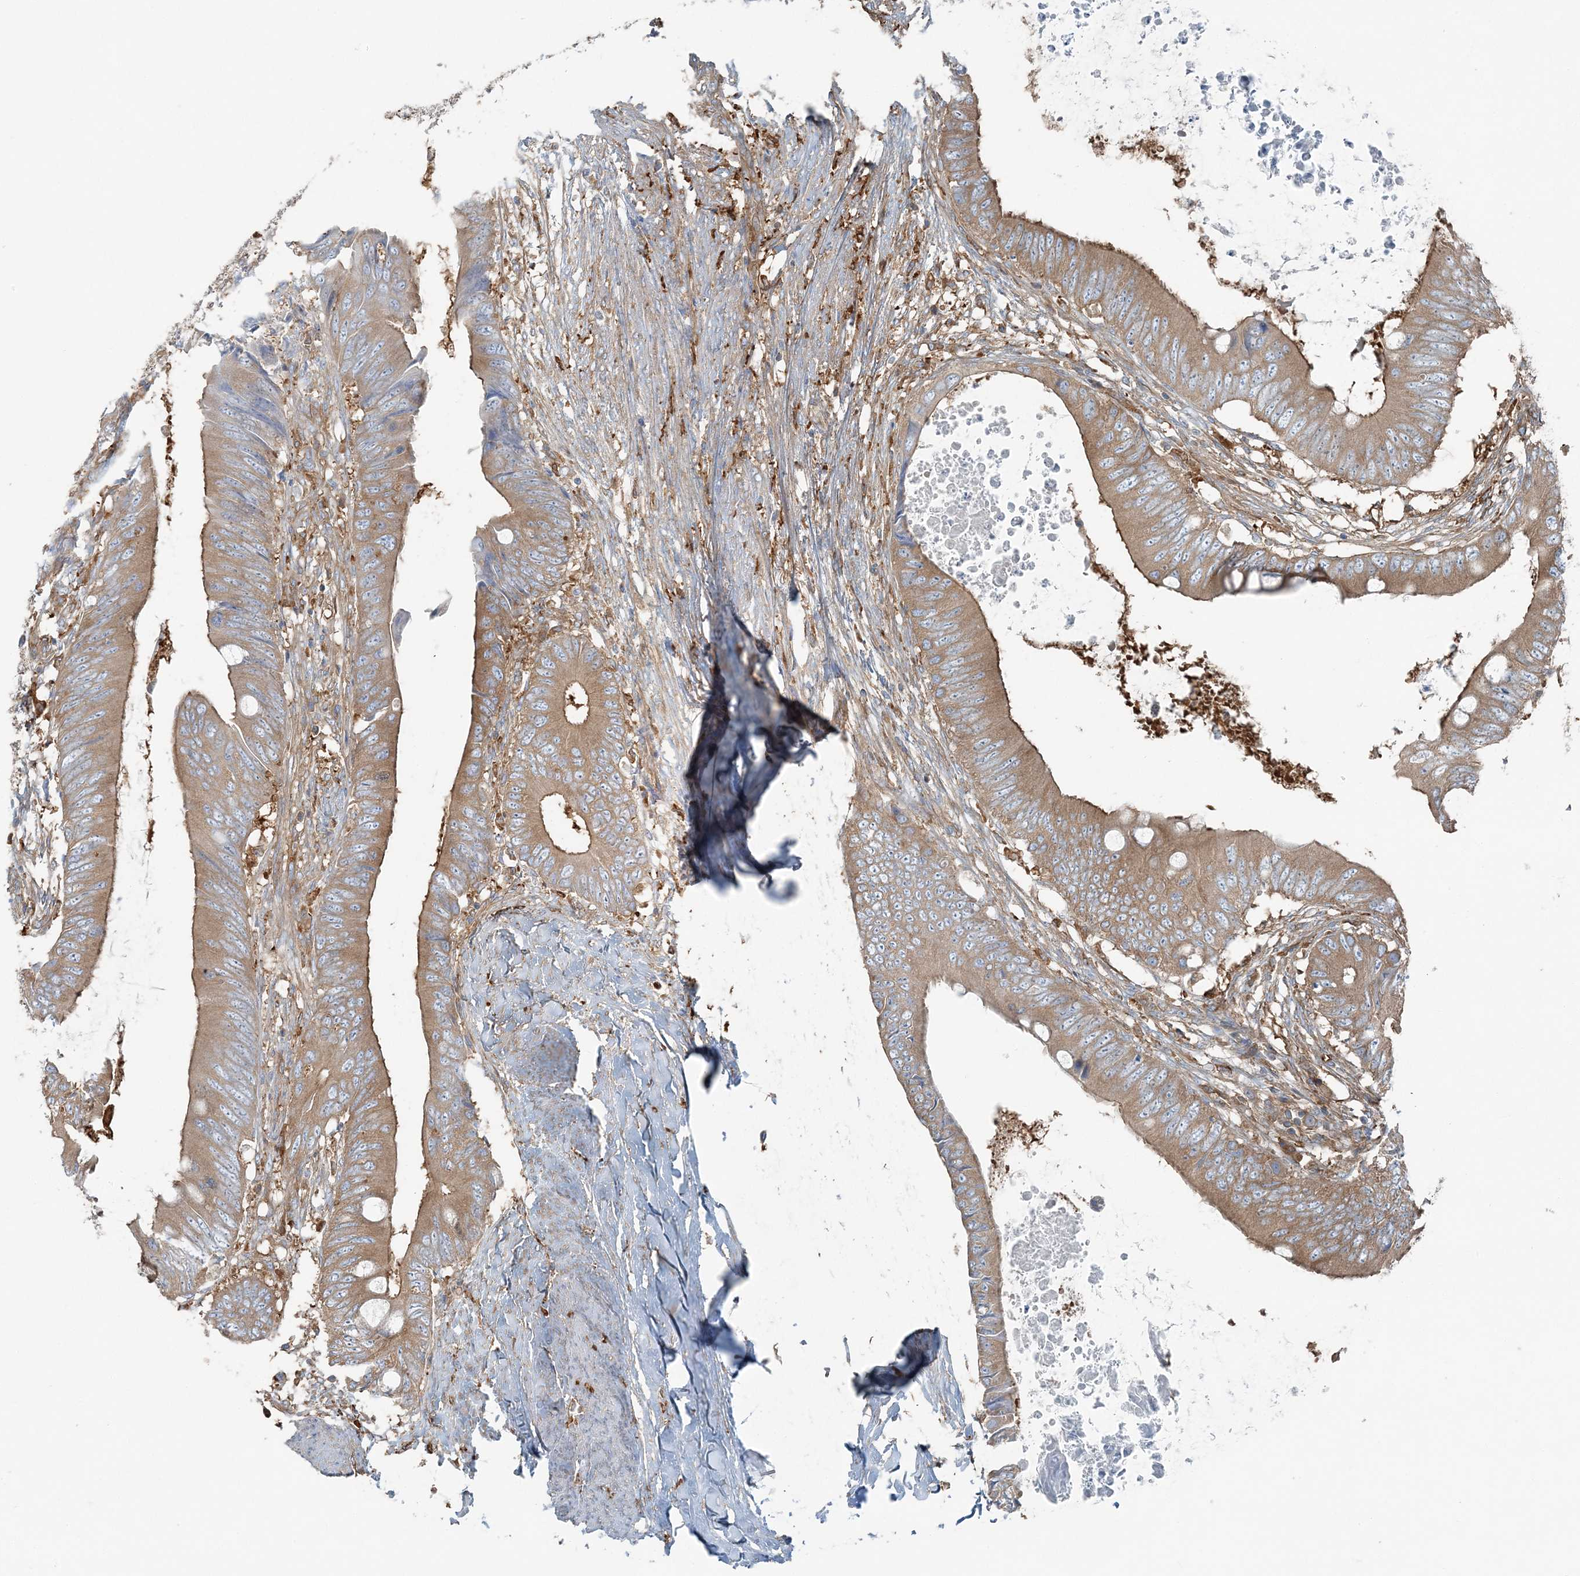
{"staining": {"intensity": "moderate", "quantity": ">75%", "location": "cytoplasmic/membranous"}, "tissue": "colorectal cancer", "cell_type": "Tumor cells", "image_type": "cancer", "snomed": [{"axis": "morphology", "description": "Normal tissue, NOS"}, {"axis": "morphology", "description": "Adenocarcinoma, NOS"}, {"axis": "topography", "description": "Rectum"}, {"axis": "topography", "description": "Peripheral nerve tissue"}], "caption": "Protein expression analysis of human adenocarcinoma (colorectal) reveals moderate cytoplasmic/membranous positivity in about >75% of tumor cells.", "gene": "SNX2", "patient": {"sex": "female", "age": 77}}